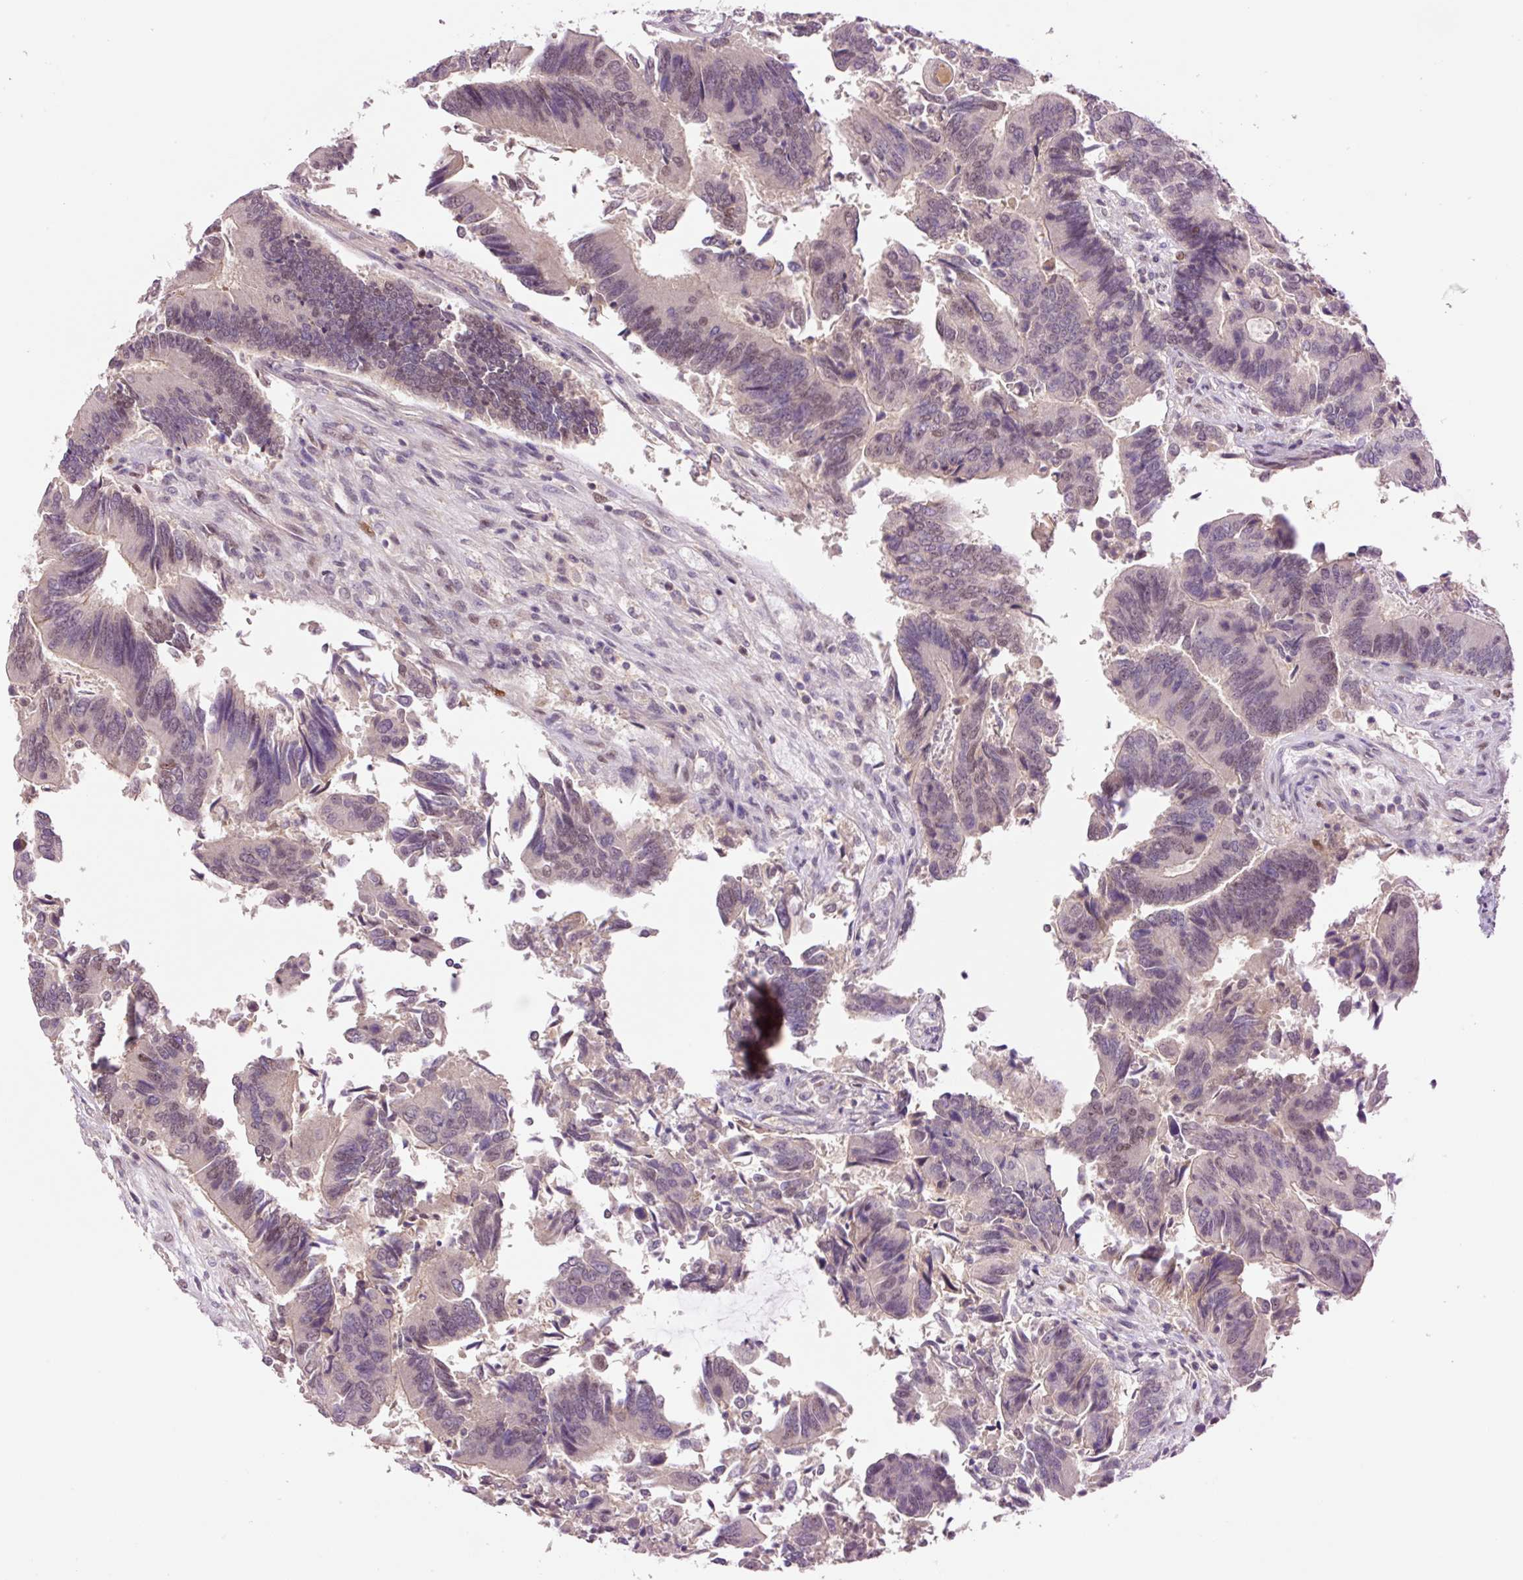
{"staining": {"intensity": "weak", "quantity": "<25%", "location": "nuclear"}, "tissue": "colorectal cancer", "cell_type": "Tumor cells", "image_type": "cancer", "snomed": [{"axis": "morphology", "description": "Adenocarcinoma, NOS"}, {"axis": "topography", "description": "Colon"}], "caption": "The IHC histopathology image has no significant expression in tumor cells of colorectal adenocarcinoma tissue.", "gene": "DPPA4", "patient": {"sex": "female", "age": 67}}